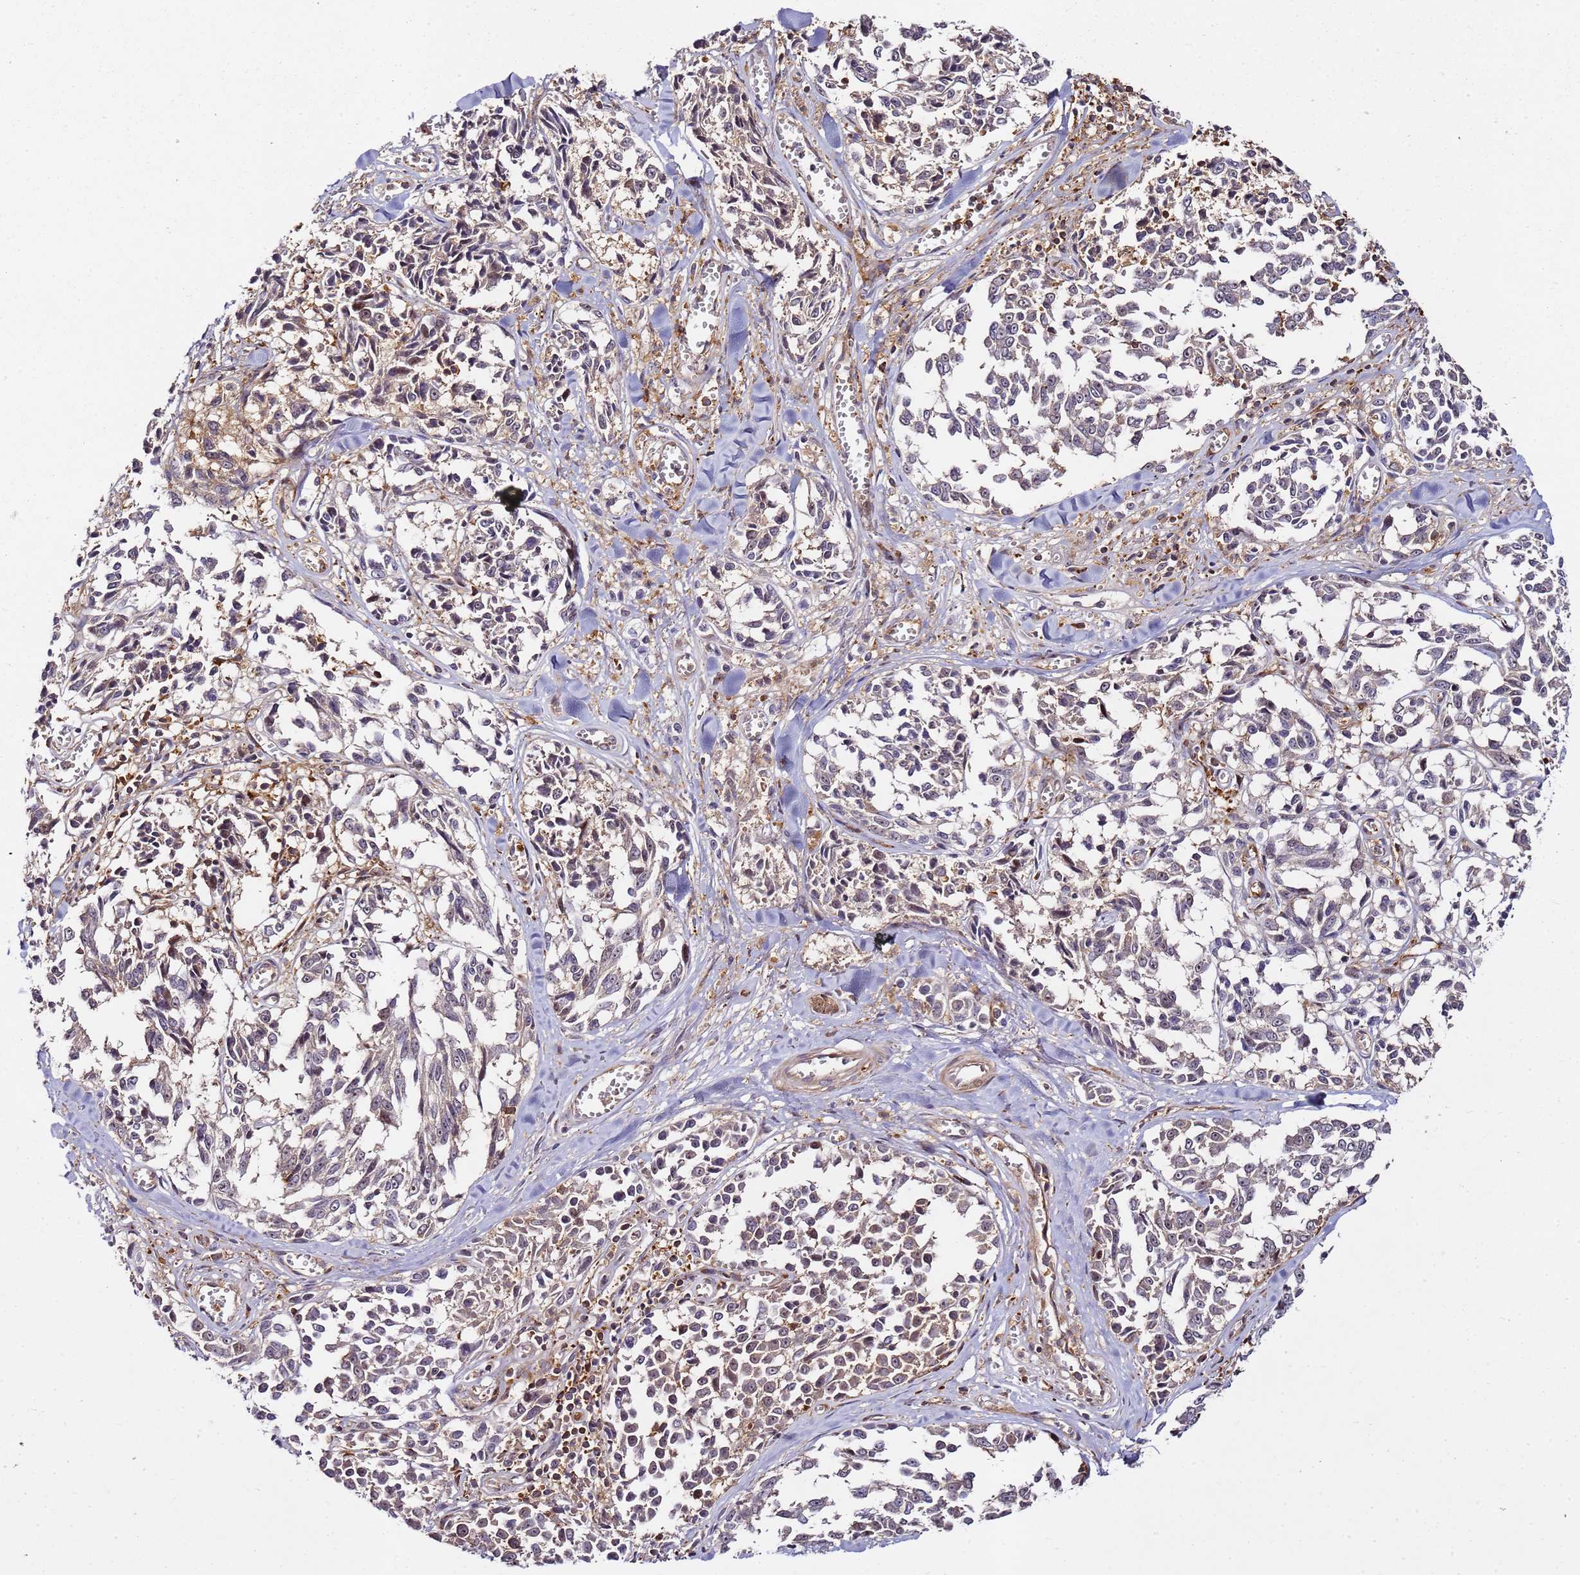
{"staining": {"intensity": "weak", "quantity": "25%-75%", "location": "cytoplasmic/membranous"}, "tissue": "melanoma", "cell_type": "Tumor cells", "image_type": "cancer", "snomed": [{"axis": "morphology", "description": "Malignant melanoma, NOS"}, {"axis": "topography", "description": "Skin"}], "caption": "This histopathology image displays malignant melanoma stained with immunohistochemistry (IHC) to label a protein in brown. The cytoplasmic/membranous of tumor cells show weak positivity for the protein. Nuclei are counter-stained blue.", "gene": "PRMT7", "patient": {"sex": "female", "age": 64}}